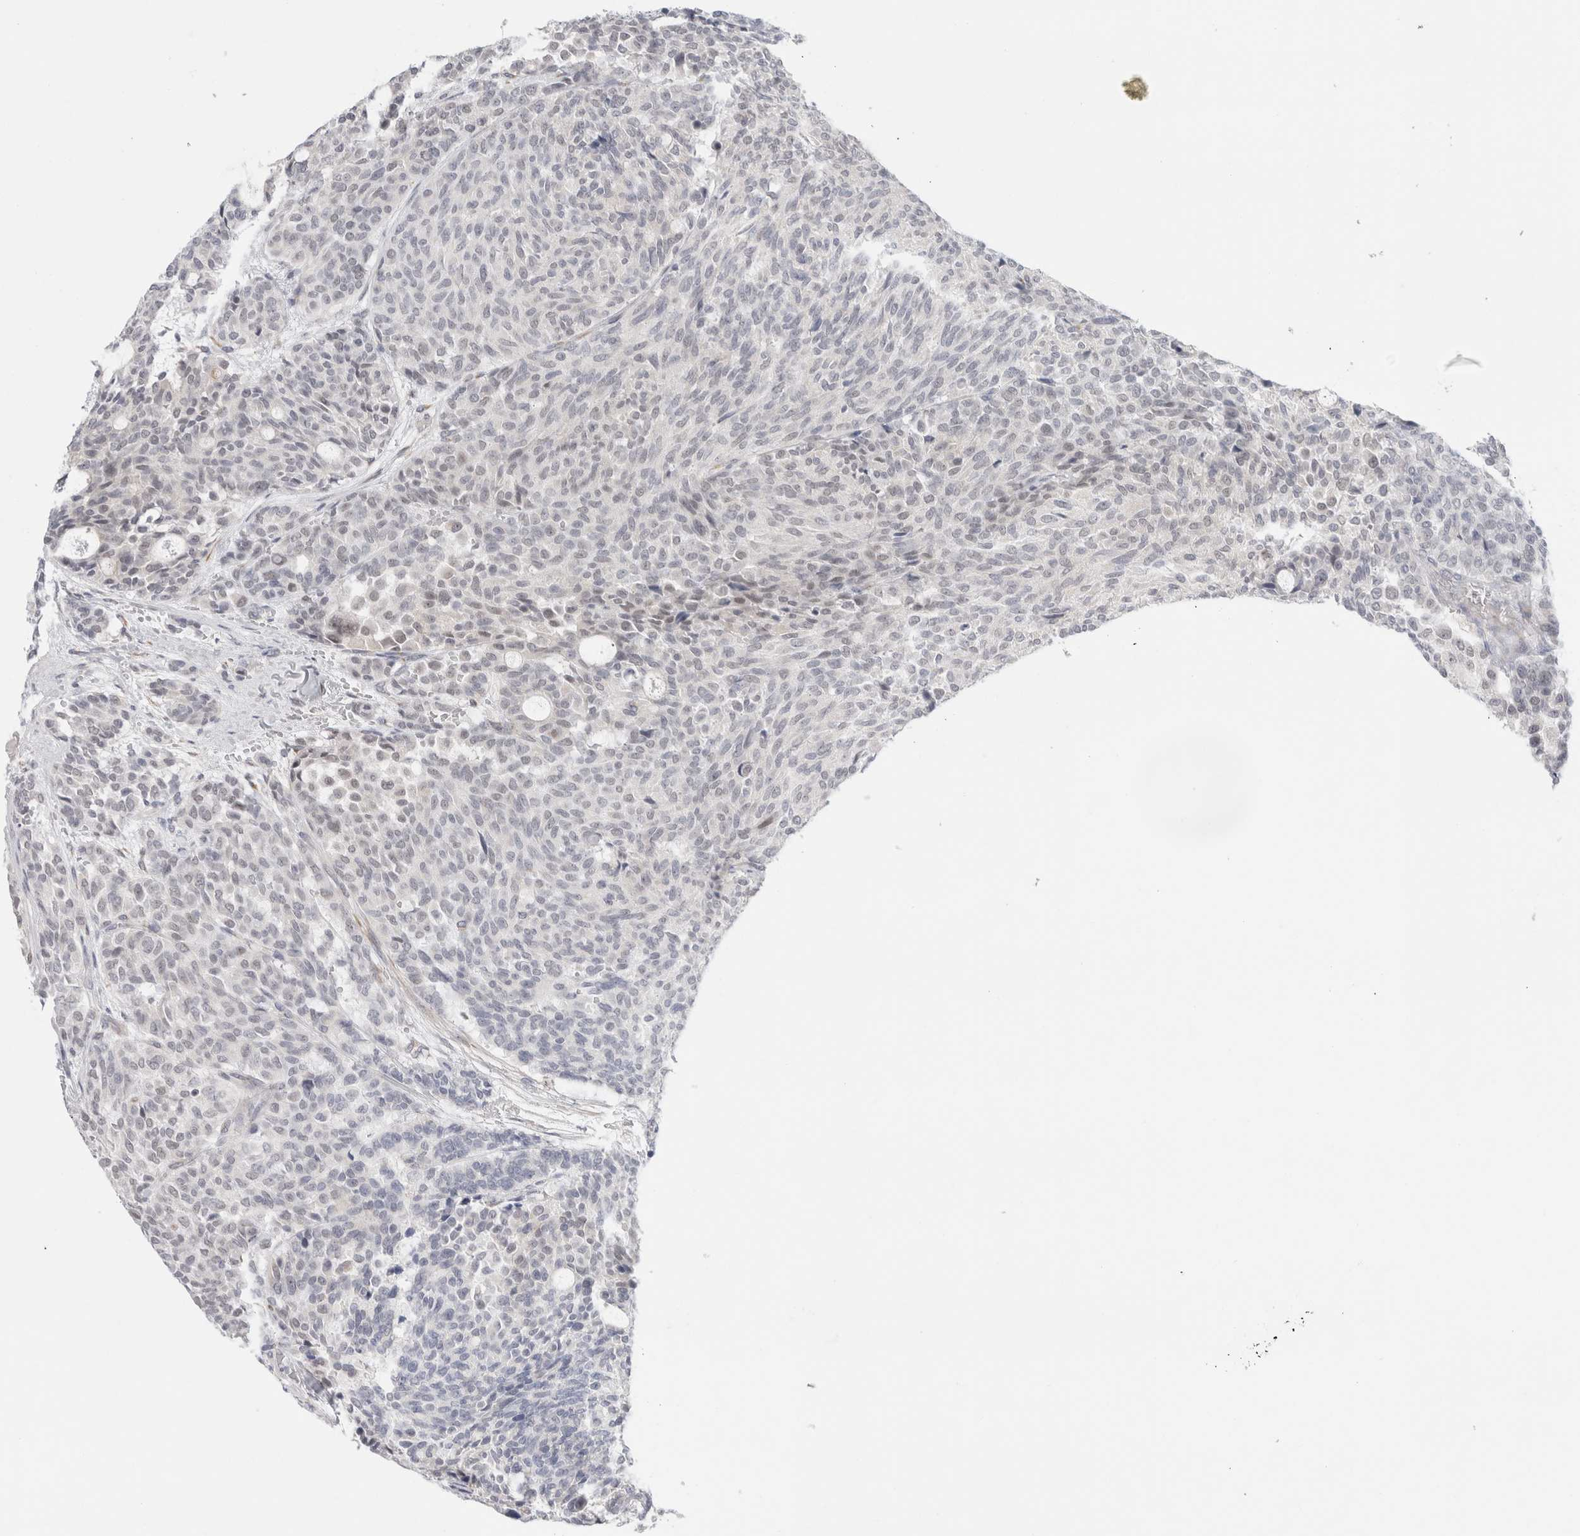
{"staining": {"intensity": "negative", "quantity": "none", "location": "none"}, "tissue": "carcinoid", "cell_type": "Tumor cells", "image_type": "cancer", "snomed": [{"axis": "morphology", "description": "Carcinoid, malignant, NOS"}, {"axis": "topography", "description": "Pancreas"}], "caption": "Immunohistochemical staining of human carcinoid shows no significant positivity in tumor cells.", "gene": "TRMT1L", "patient": {"sex": "female", "age": 54}}